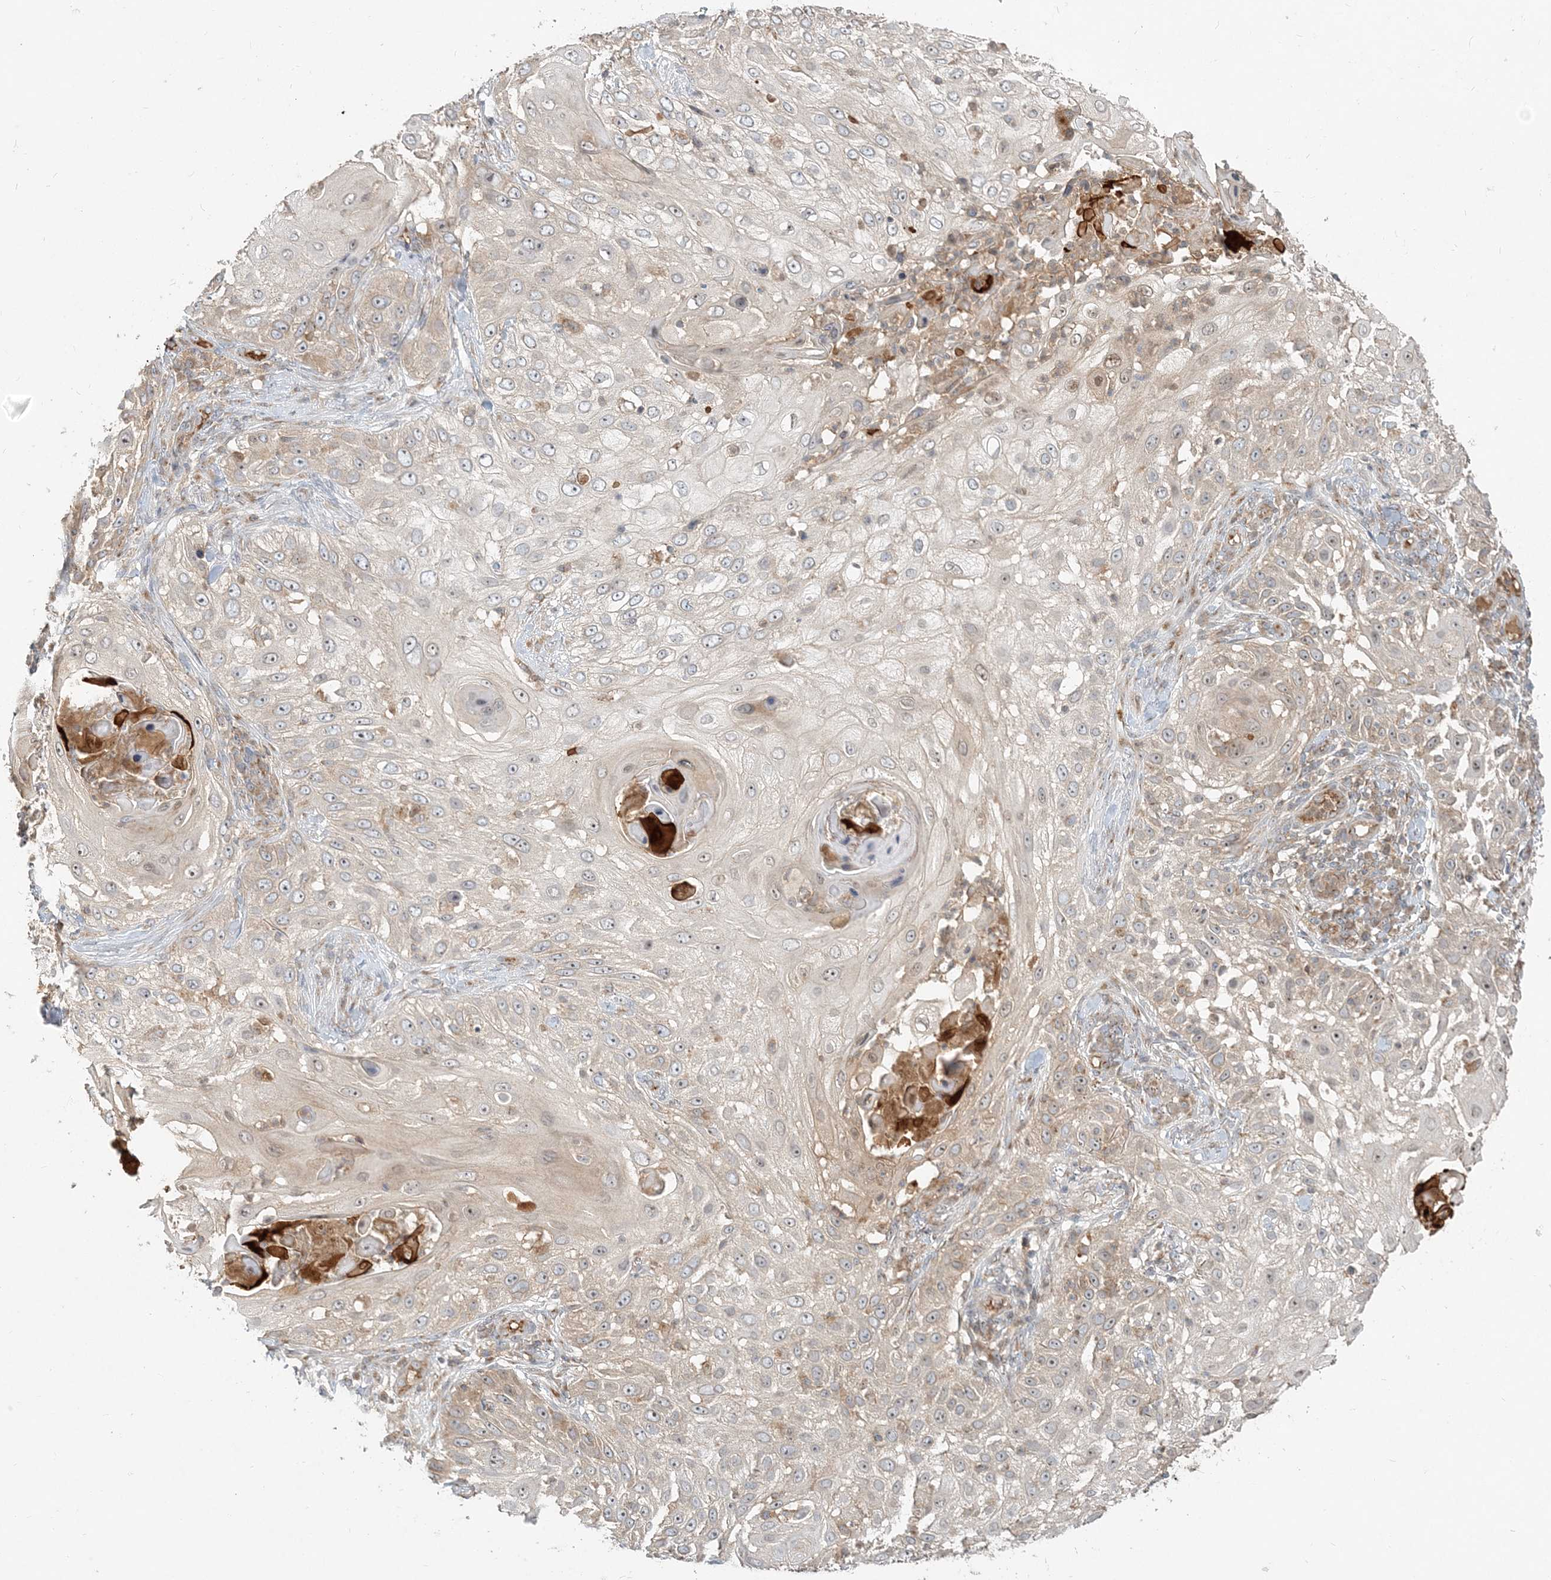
{"staining": {"intensity": "weak", "quantity": "<25%", "location": "cytoplasmic/membranous"}, "tissue": "skin cancer", "cell_type": "Tumor cells", "image_type": "cancer", "snomed": [{"axis": "morphology", "description": "Squamous cell carcinoma, NOS"}, {"axis": "topography", "description": "Skin"}], "caption": "Immunohistochemical staining of human skin cancer (squamous cell carcinoma) exhibits no significant expression in tumor cells.", "gene": "AP1AR", "patient": {"sex": "female", "age": 44}}